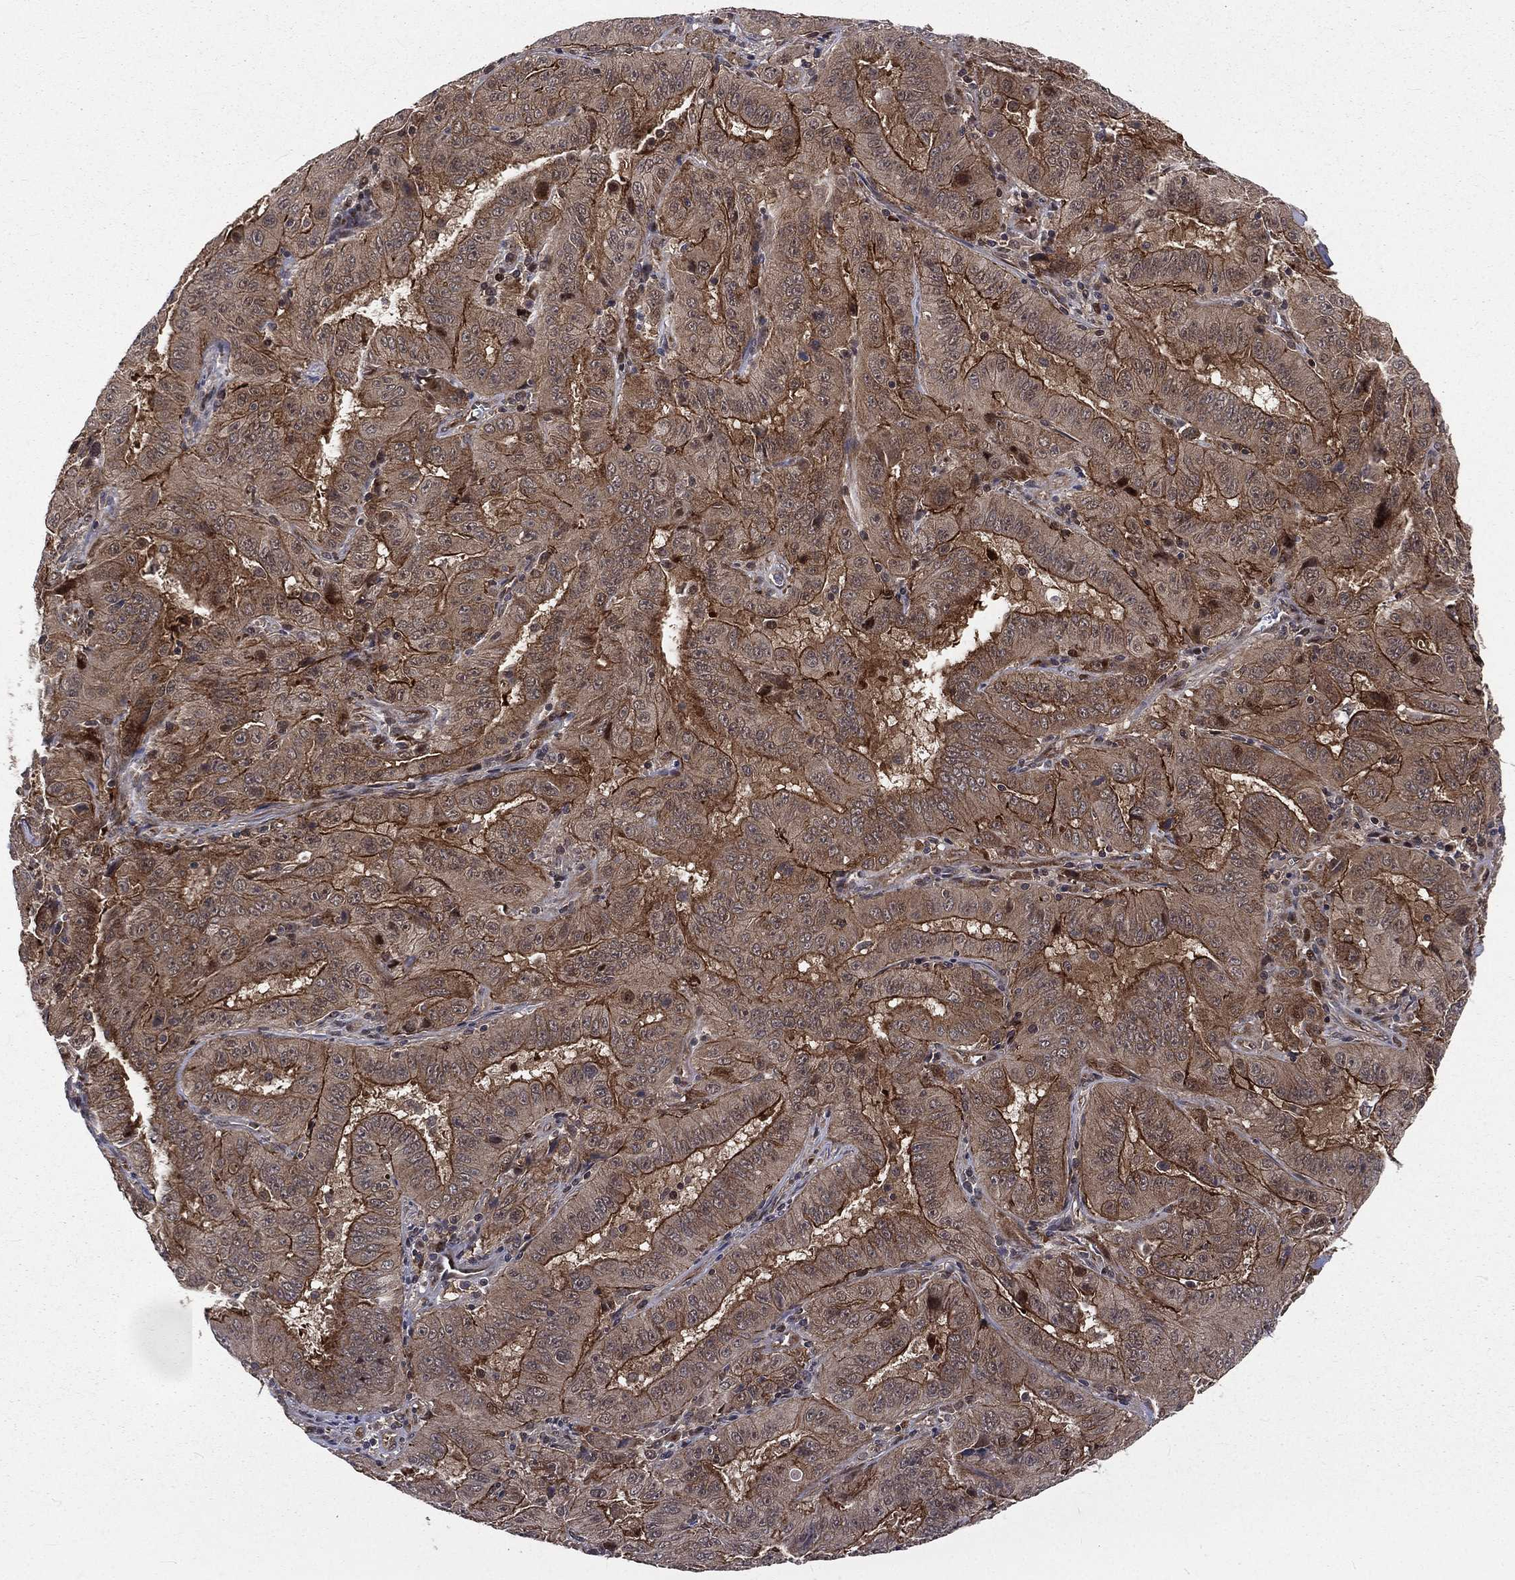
{"staining": {"intensity": "moderate", "quantity": ">75%", "location": "cytoplasmic/membranous"}, "tissue": "pancreatic cancer", "cell_type": "Tumor cells", "image_type": "cancer", "snomed": [{"axis": "morphology", "description": "Adenocarcinoma, NOS"}, {"axis": "topography", "description": "Pancreas"}], "caption": "IHC of human pancreatic cancer (adenocarcinoma) displays medium levels of moderate cytoplasmic/membranous positivity in about >75% of tumor cells.", "gene": "ARL3", "patient": {"sex": "male", "age": 63}}